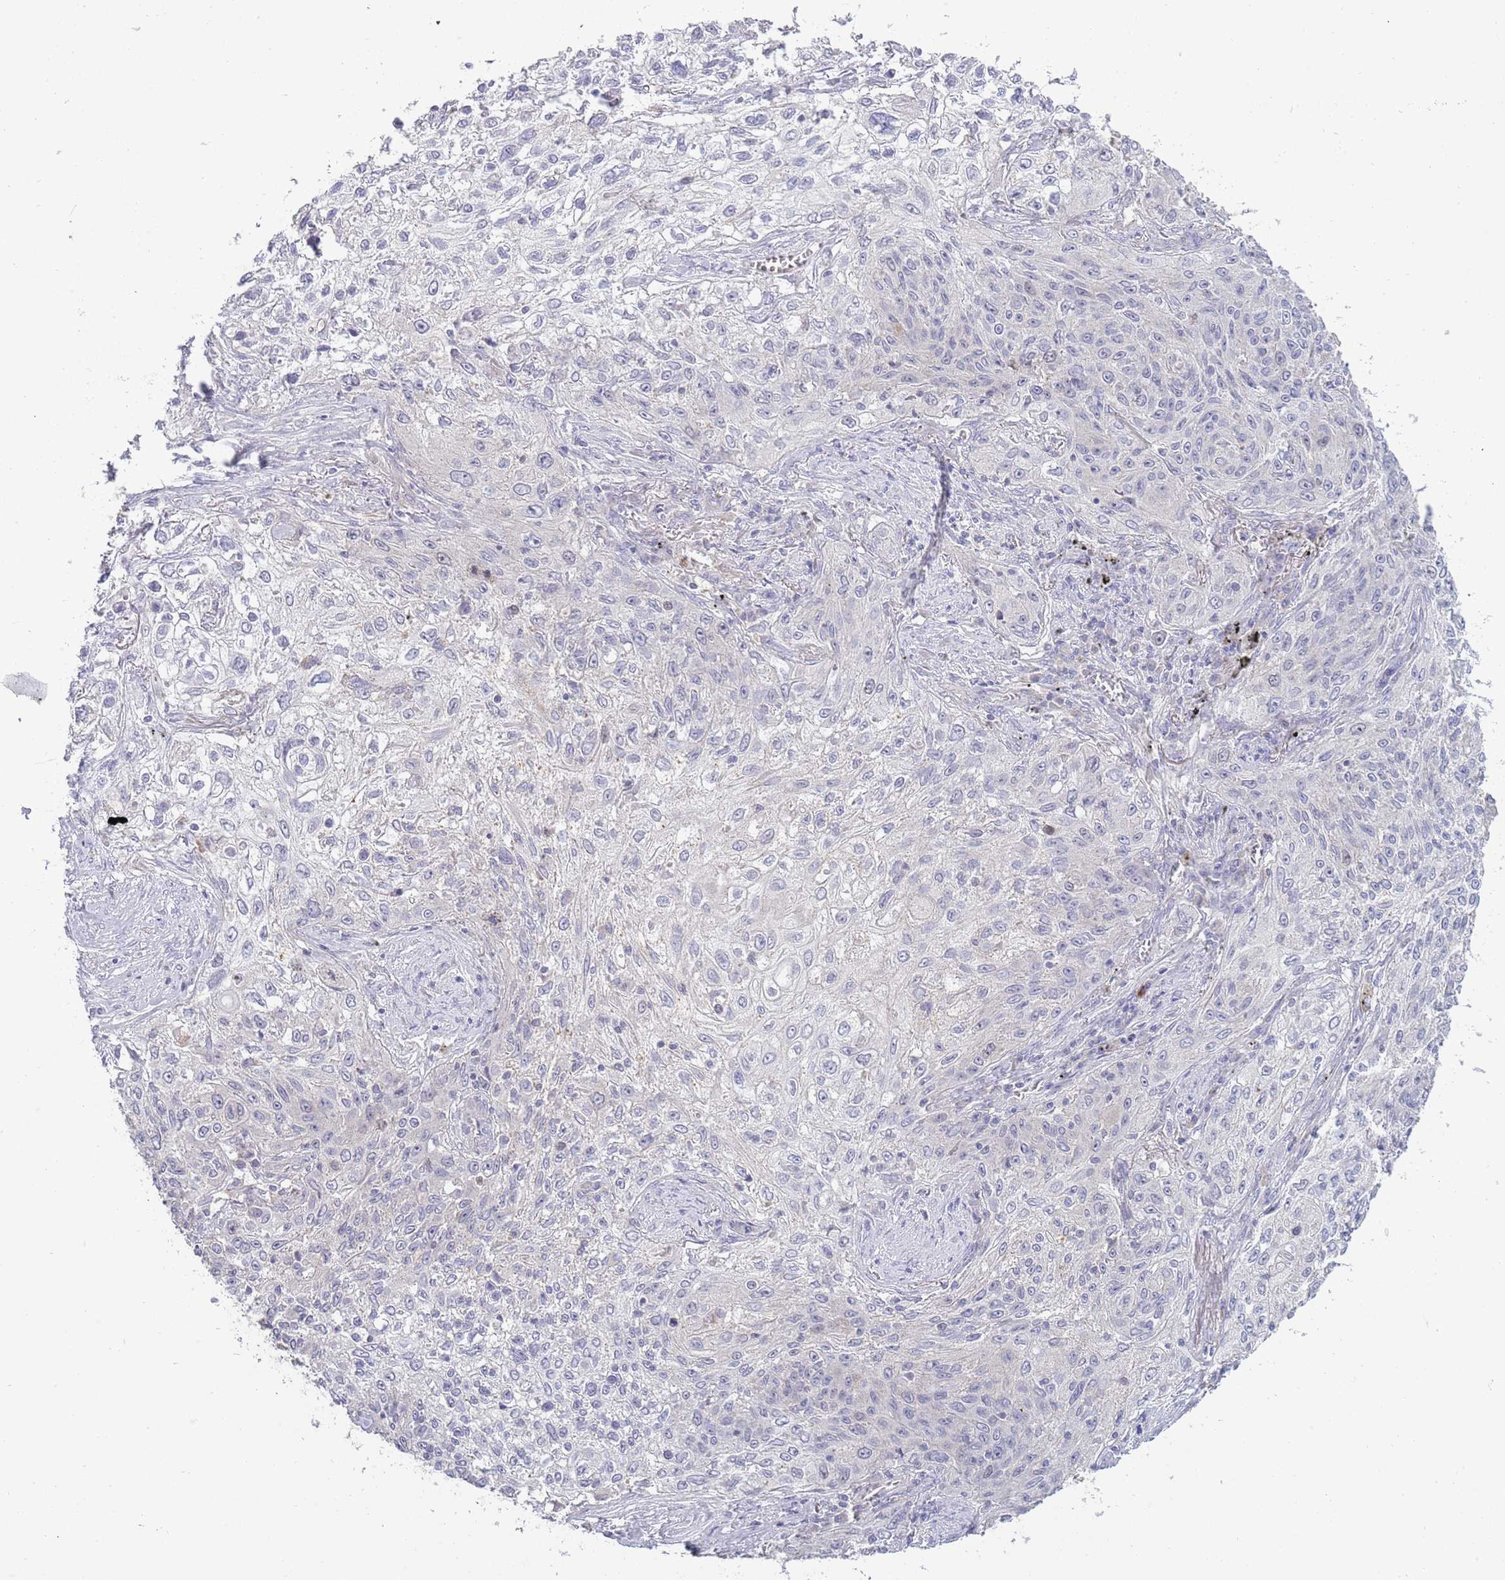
{"staining": {"intensity": "negative", "quantity": "none", "location": "none"}, "tissue": "lung cancer", "cell_type": "Tumor cells", "image_type": "cancer", "snomed": [{"axis": "morphology", "description": "Squamous cell carcinoma, NOS"}, {"axis": "topography", "description": "Lung"}], "caption": "An immunohistochemistry (IHC) histopathology image of lung squamous cell carcinoma is shown. There is no staining in tumor cells of lung squamous cell carcinoma.", "gene": "PIMREG", "patient": {"sex": "female", "age": 69}}